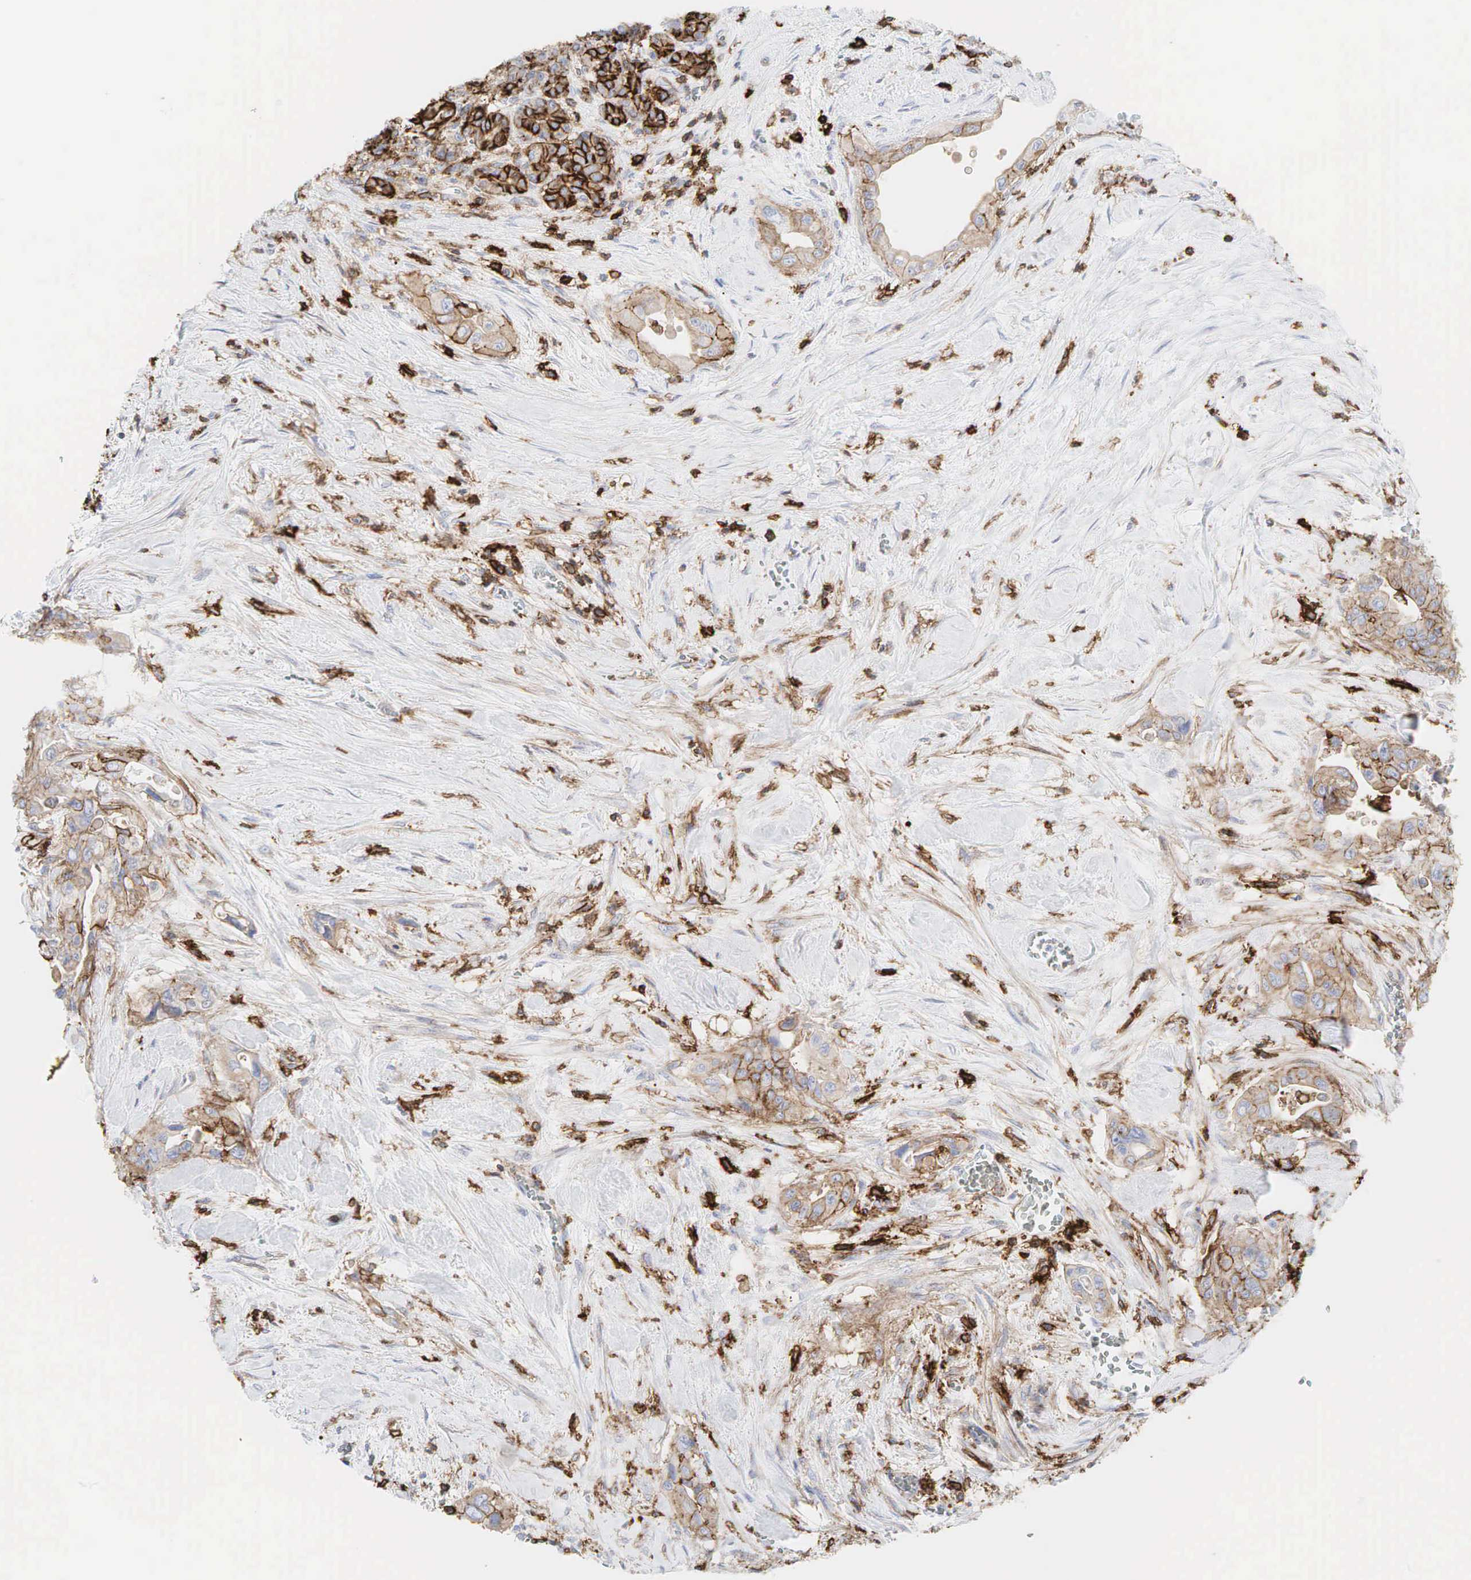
{"staining": {"intensity": "weak", "quantity": "25%-75%", "location": "cytoplasmic/membranous"}, "tissue": "pancreatic cancer", "cell_type": "Tumor cells", "image_type": "cancer", "snomed": [{"axis": "morphology", "description": "Adenocarcinoma, NOS"}, {"axis": "topography", "description": "Pancreas"}], "caption": "The micrograph exhibits a brown stain indicating the presence of a protein in the cytoplasmic/membranous of tumor cells in pancreatic cancer.", "gene": "CD44", "patient": {"sex": "male", "age": 77}}